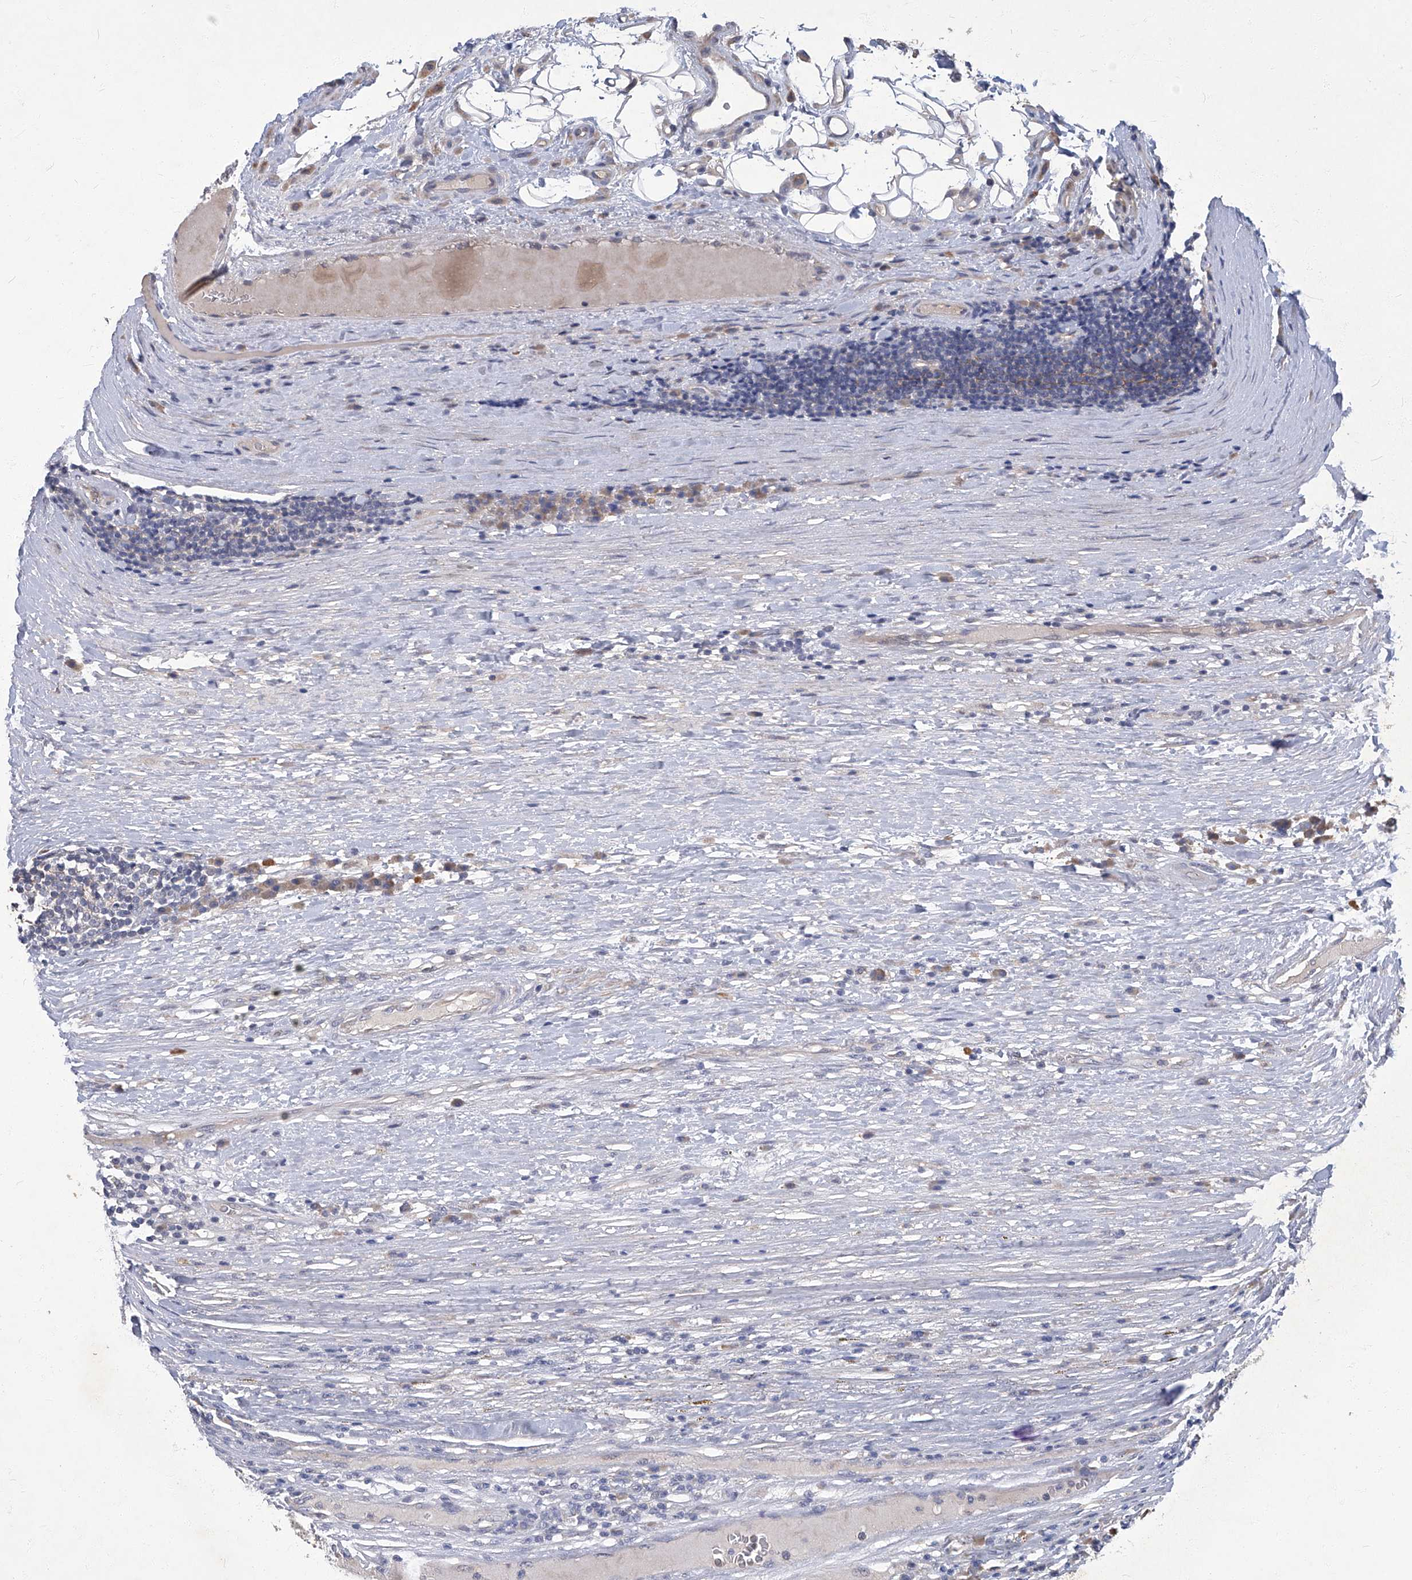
{"staining": {"intensity": "moderate", "quantity": "<25%", "location": "cytoplasmic/membranous"}, "tissue": "renal cancer", "cell_type": "Tumor cells", "image_type": "cancer", "snomed": [{"axis": "morphology", "description": "Adenocarcinoma, NOS"}, {"axis": "topography", "description": "Kidney"}], "caption": "A histopathology image of renal adenocarcinoma stained for a protein displays moderate cytoplasmic/membranous brown staining in tumor cells.", "gene": "TGFBR1", "patient": {"sex": "female", "age": 52}}